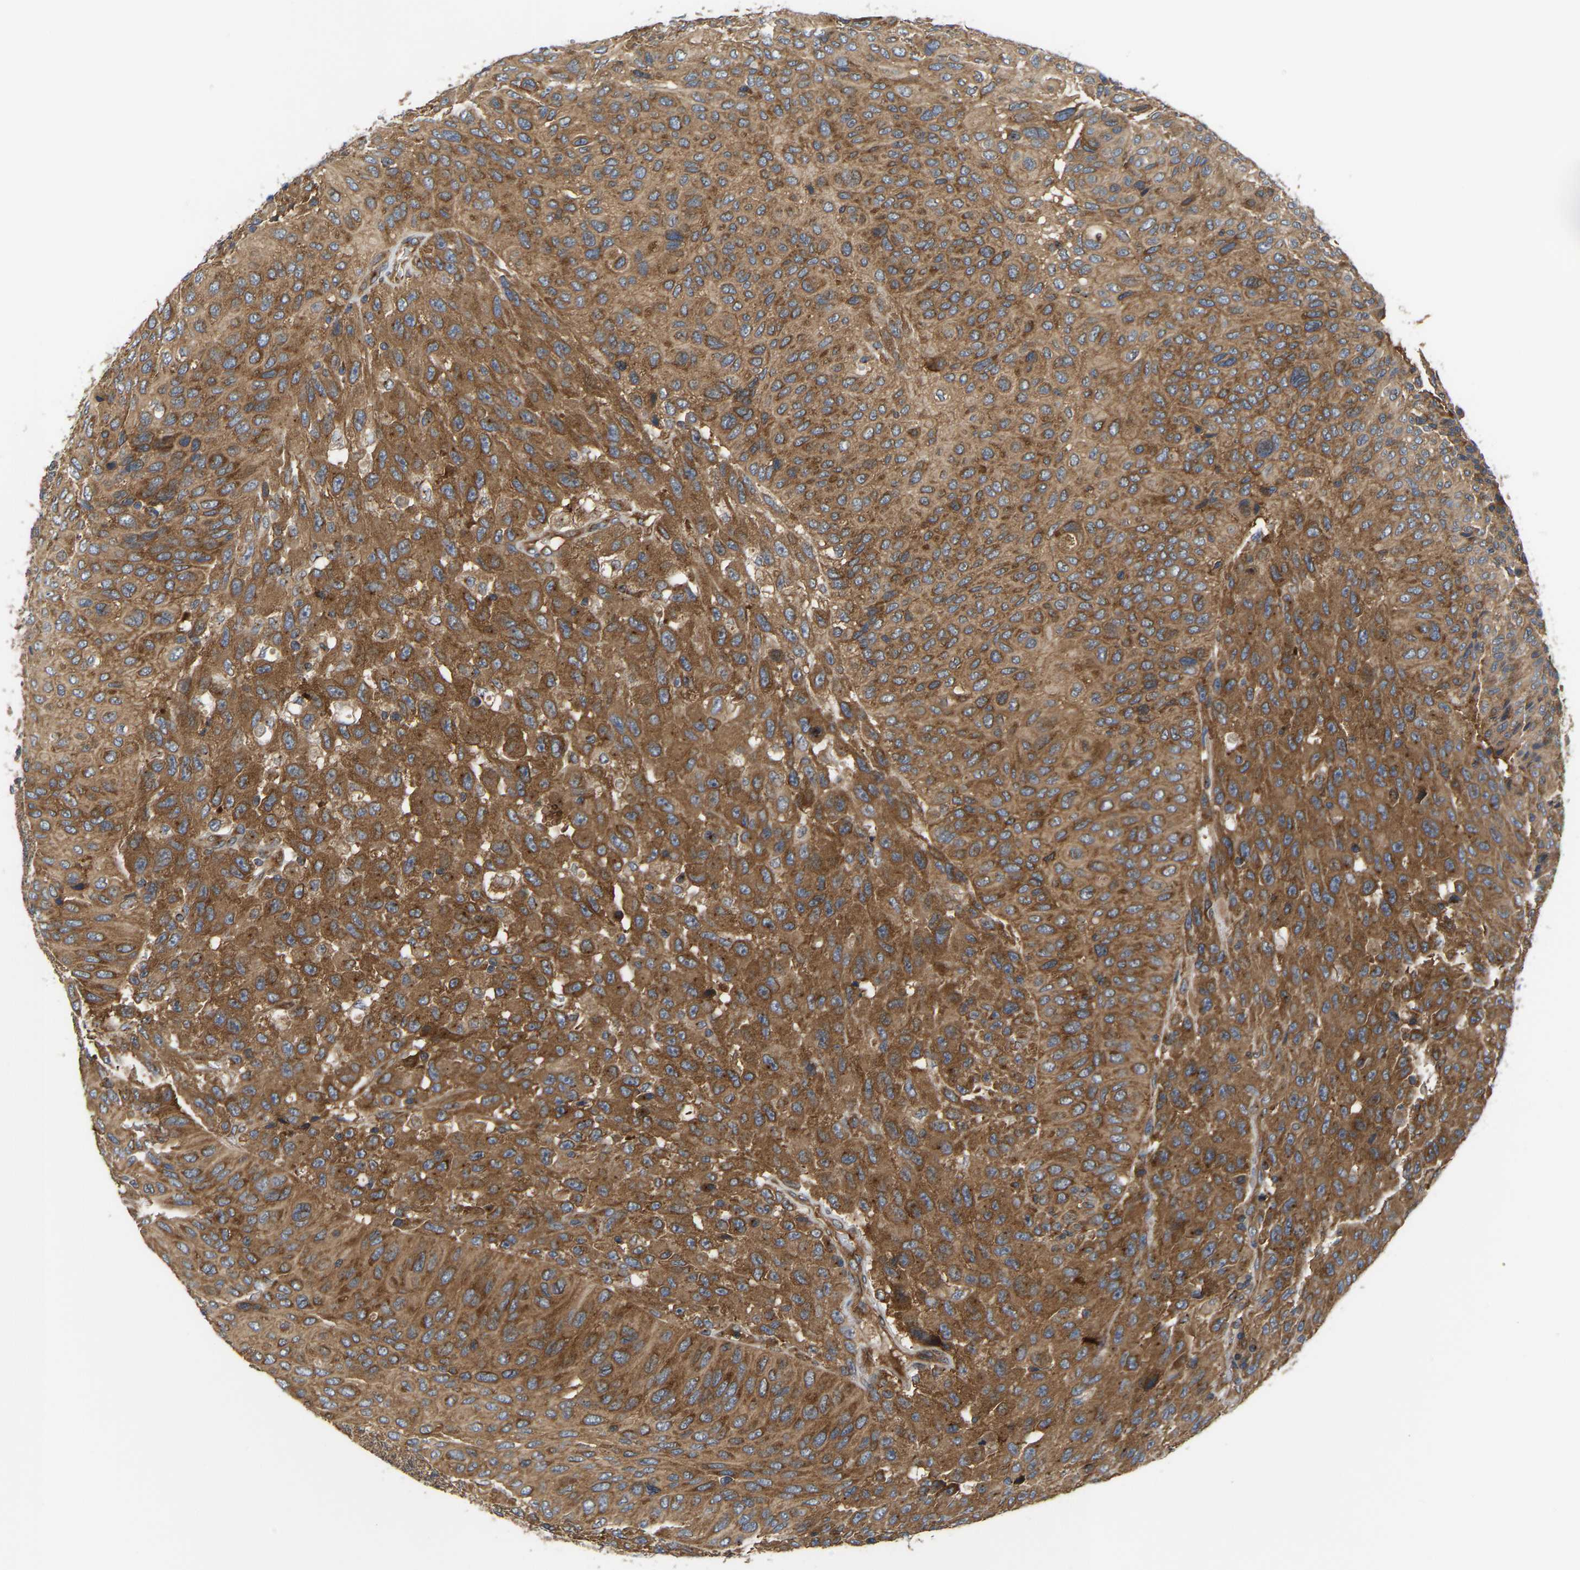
{"staining": {"intensity": "strong", "quantity": ">75%", "location": "cytoplasmic/membranous"}, "tissue": "urothelial cancer", "cell_type": "Tumor cells", "image_type": "cancer", "snomed": [{"axis": "morphology", "description": "Urothelial carcinoma, High grade"}, {"axis": "topography", "description": "Urinary bladder"}], "caption": "This image displays IHC staining of human urothelial carcinoma (high-grade), with high strong cytoplasmic/membranous expression in approximately >75% of tumor cells.", "gene": "LAPTM4B", "patient": {"sex": "male", "age": 66}}